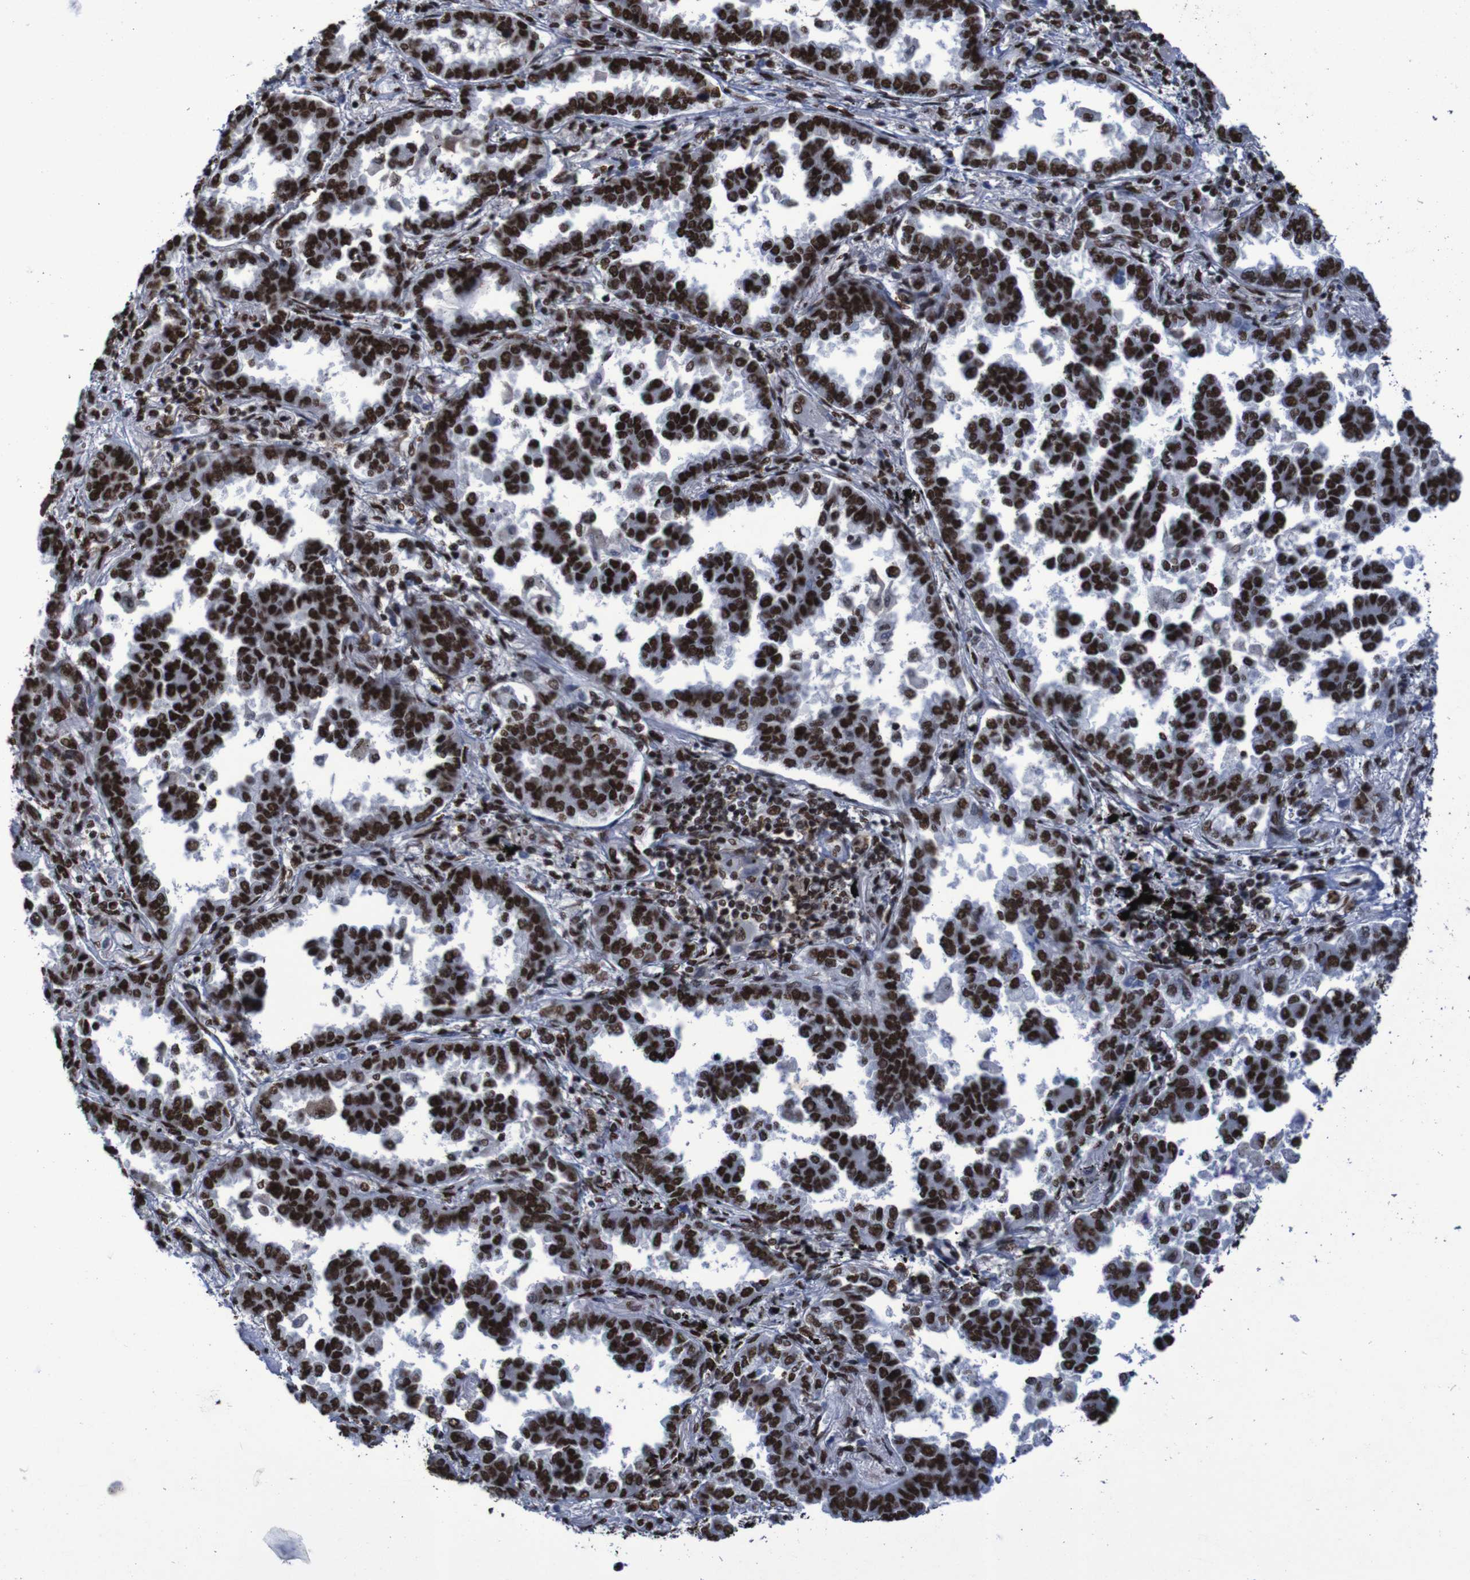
{"staining": {"intensity": "strong", "quantity": ">75%", "location": "nuclear"}, "tissue": "lung cancer", "cell_type": "Tumor cells", "image_type": "cancer", "snomed": [{"axis": "morphology", "description": "Normal tissue, NOS"}, {"axis": "morphology", "description": "Adenocarcinoma, NOS"}, {"axis": "topography", "description": "Lung"}], "caption": "DAB immunohistochemical staining of adenocarcinoma (lung) exhibits strong nuclear protein positivity in about >75% of tumor cells.", "gene": "HNRNPR", "patient": {"sex": "male", "age": 59}}